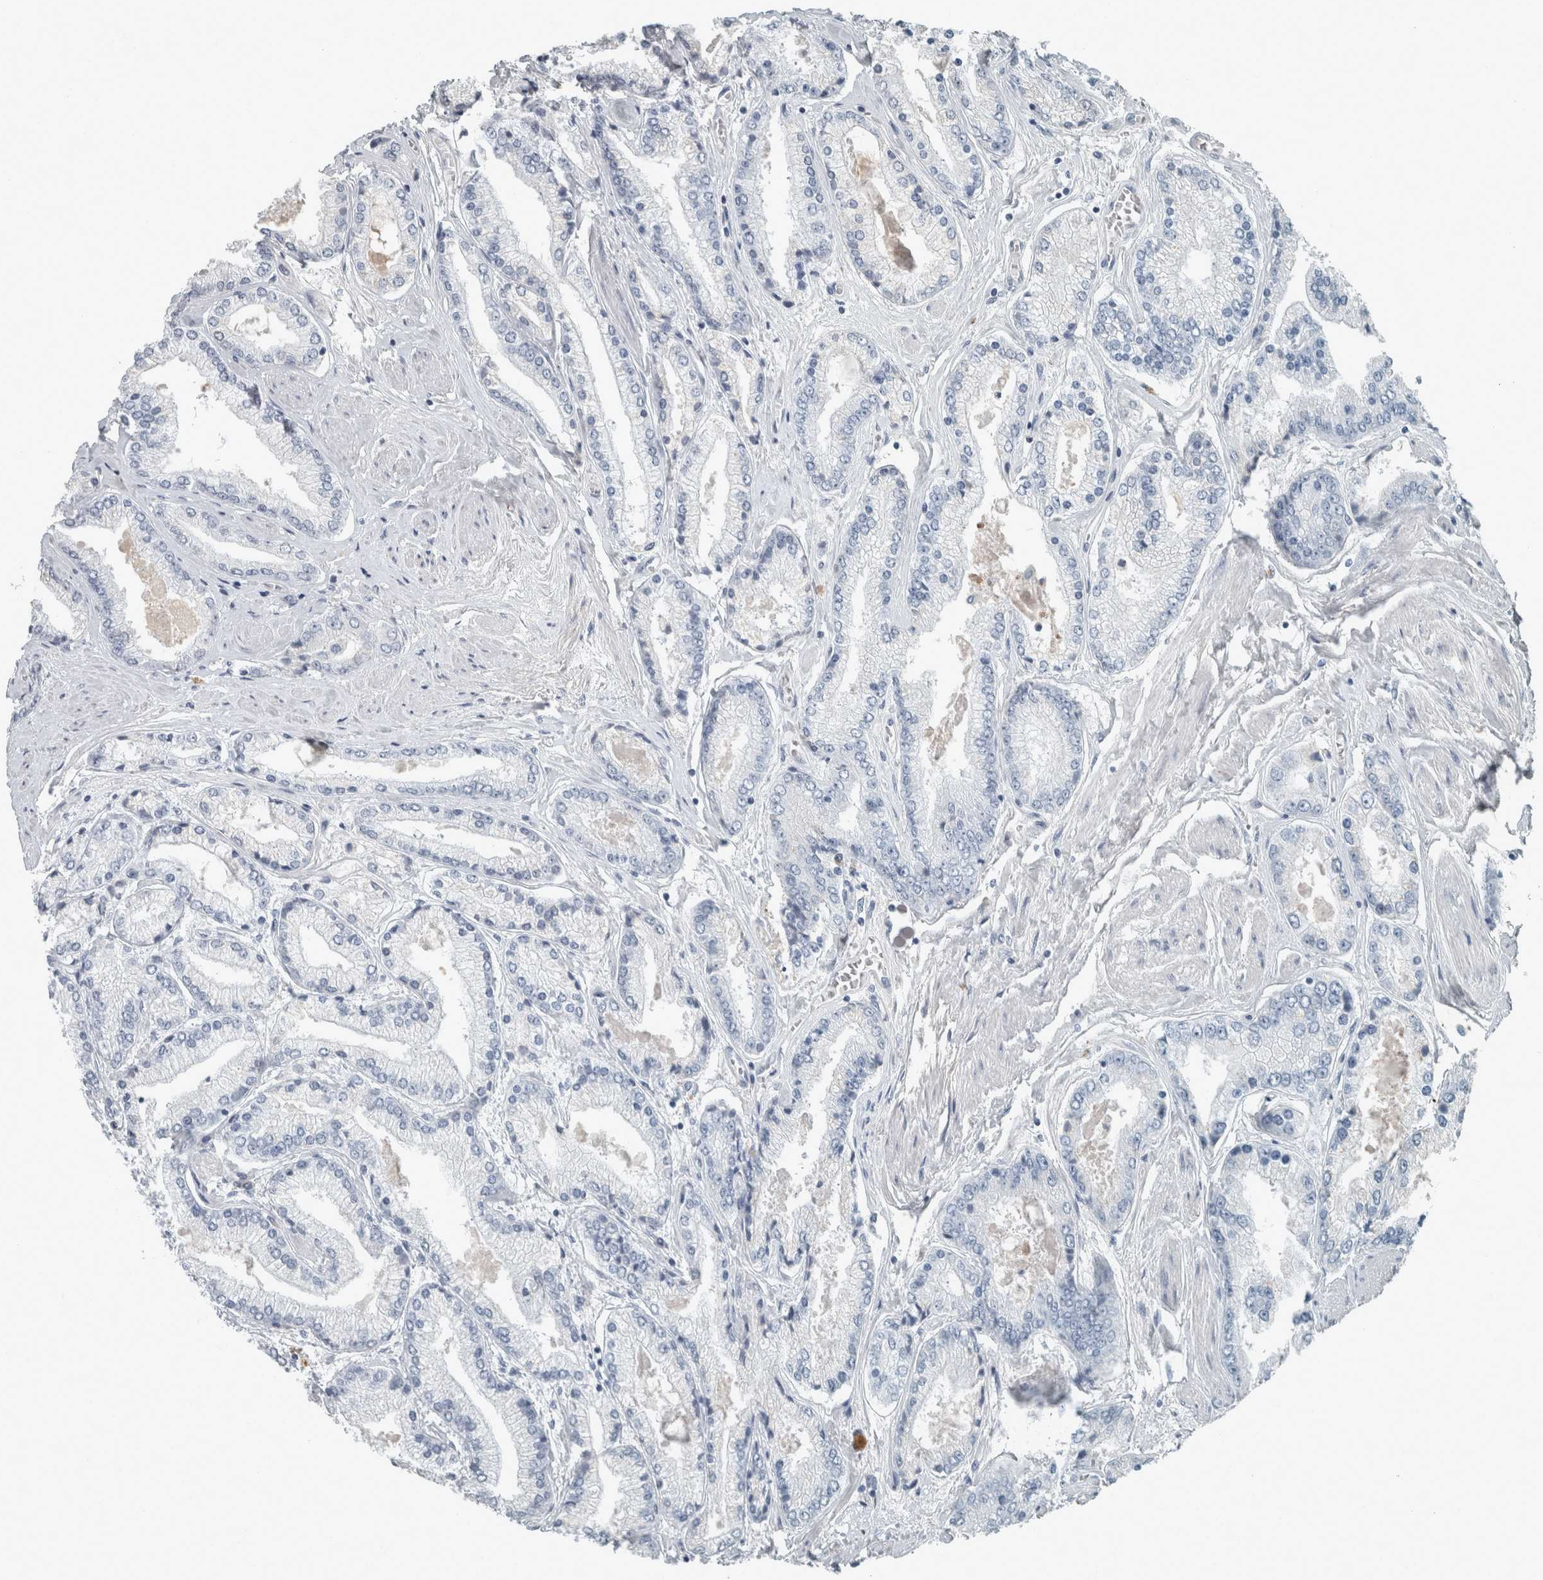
{"staining": {"intensity": "negative", "quantity": "none", "location": "none"}, "tissue": "prostate cancer", "cell_type": "Tumor cells", "image_type": "cancer", "snomed": [{"axis": "morphology", "description": "Adenocarcinoma, High grade"}, {"axis": "topography", "description": "Prostate"}], "caption": "High power microscopy histopathology image of an immunohistochemistry (IHC) image of high-grade adenocarcinoma (prostate), revealing no significant expression in tumor cells. (Brightfield microscopy of DAB (3,3'-diaminobenzidine) immunohistochemistry (IHC) at high magnification).", "gene": "CHL1", "patient": {"sex": "male", "age": 59}}